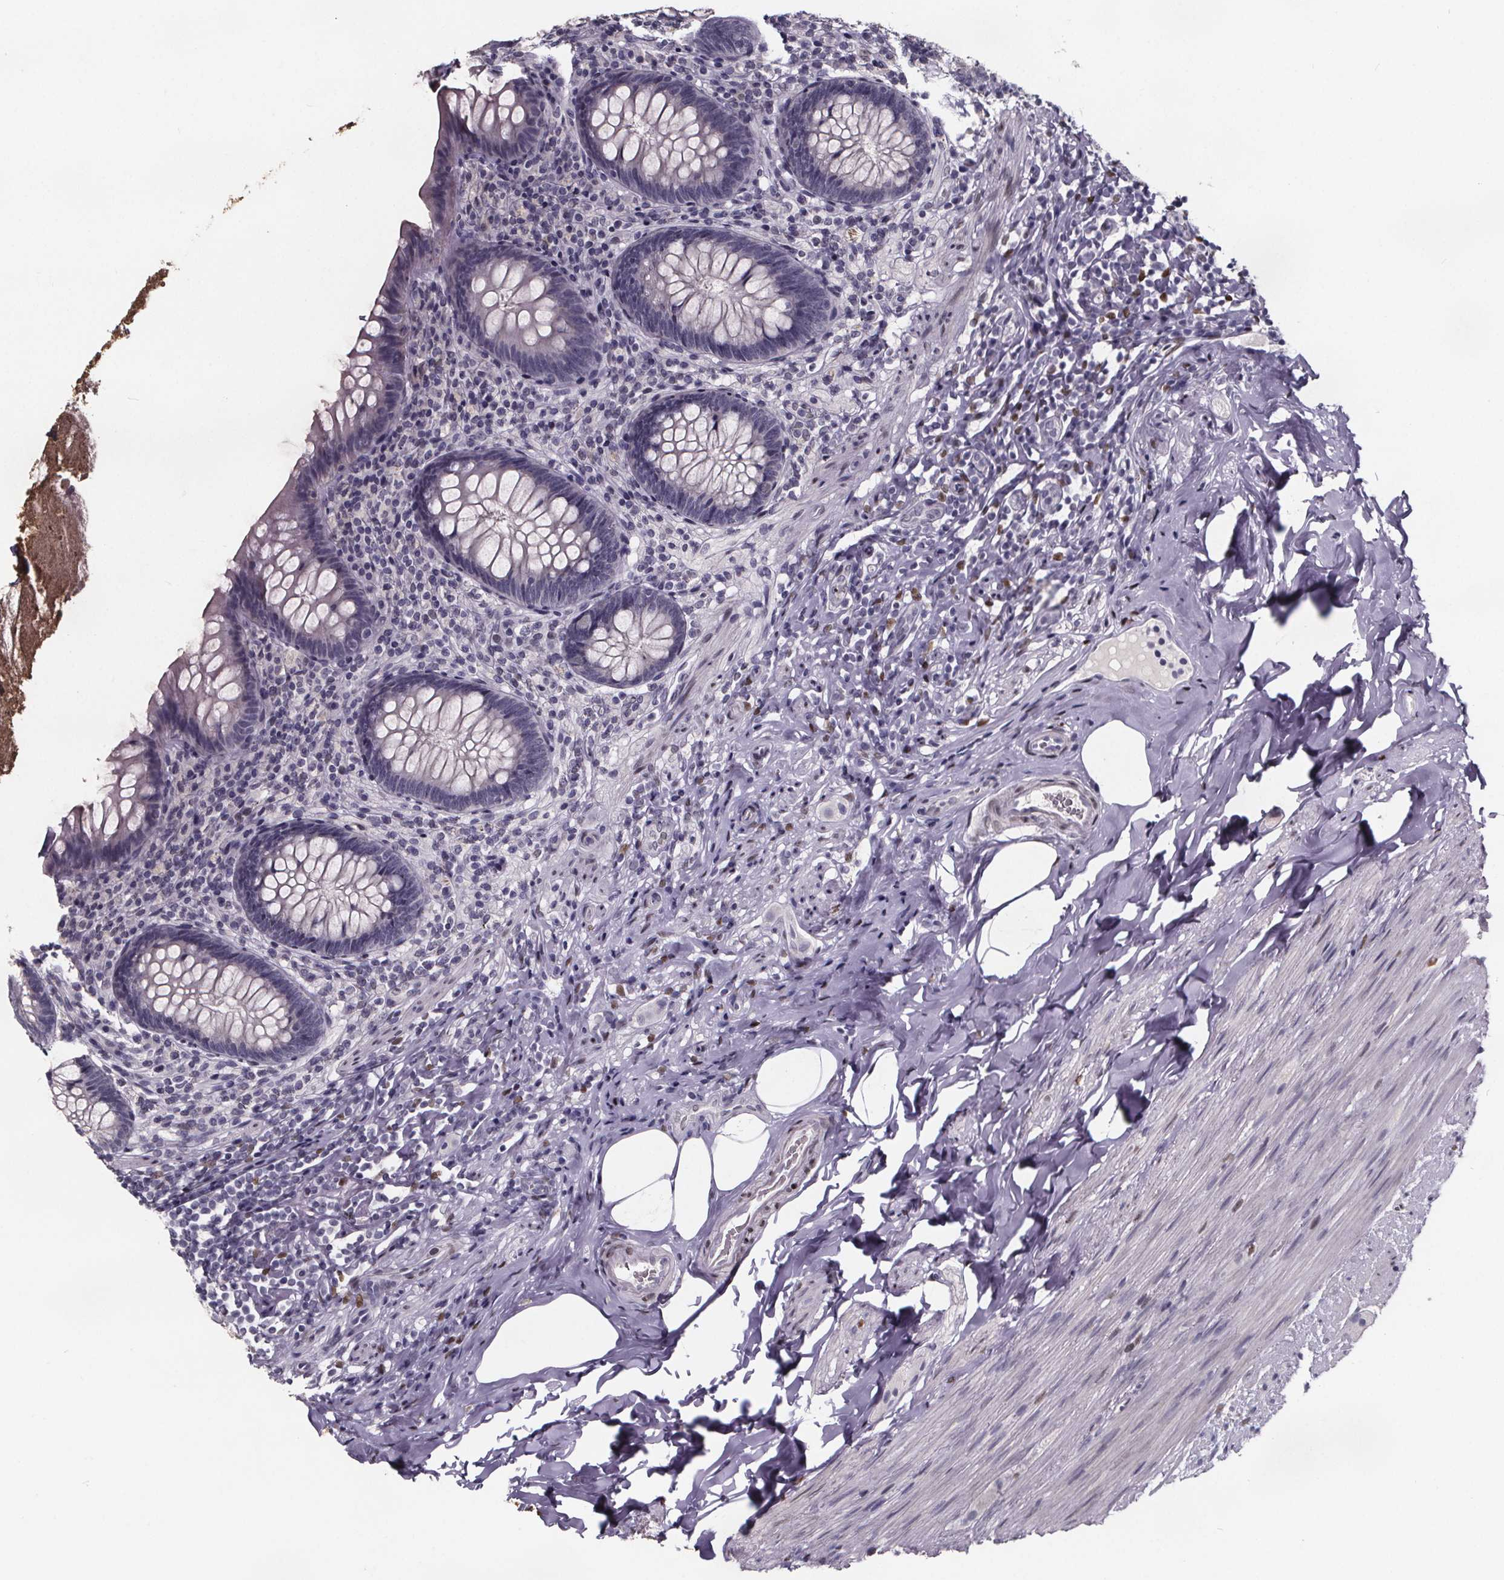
{"staining": {"intensity": "negative", "quantity": "none", "location": "none"}, "tissue": "appendix", "cell_type": "Glandular cells", "image_type": "normal", "snomed": [{"axis": "morphology", "description": "Normal tissue, NOS"}, {"axis": "topography", "description": "Appendix"}], "caption": "This micrograph is of normal appendix stained with immunohistochemistry (IHC) to label a protein in brown with the nuclei are counter-stained blue. There is no positivity in glandular cells.", "gene": "AR", "patient": {"sex": "male", "age": 47}}